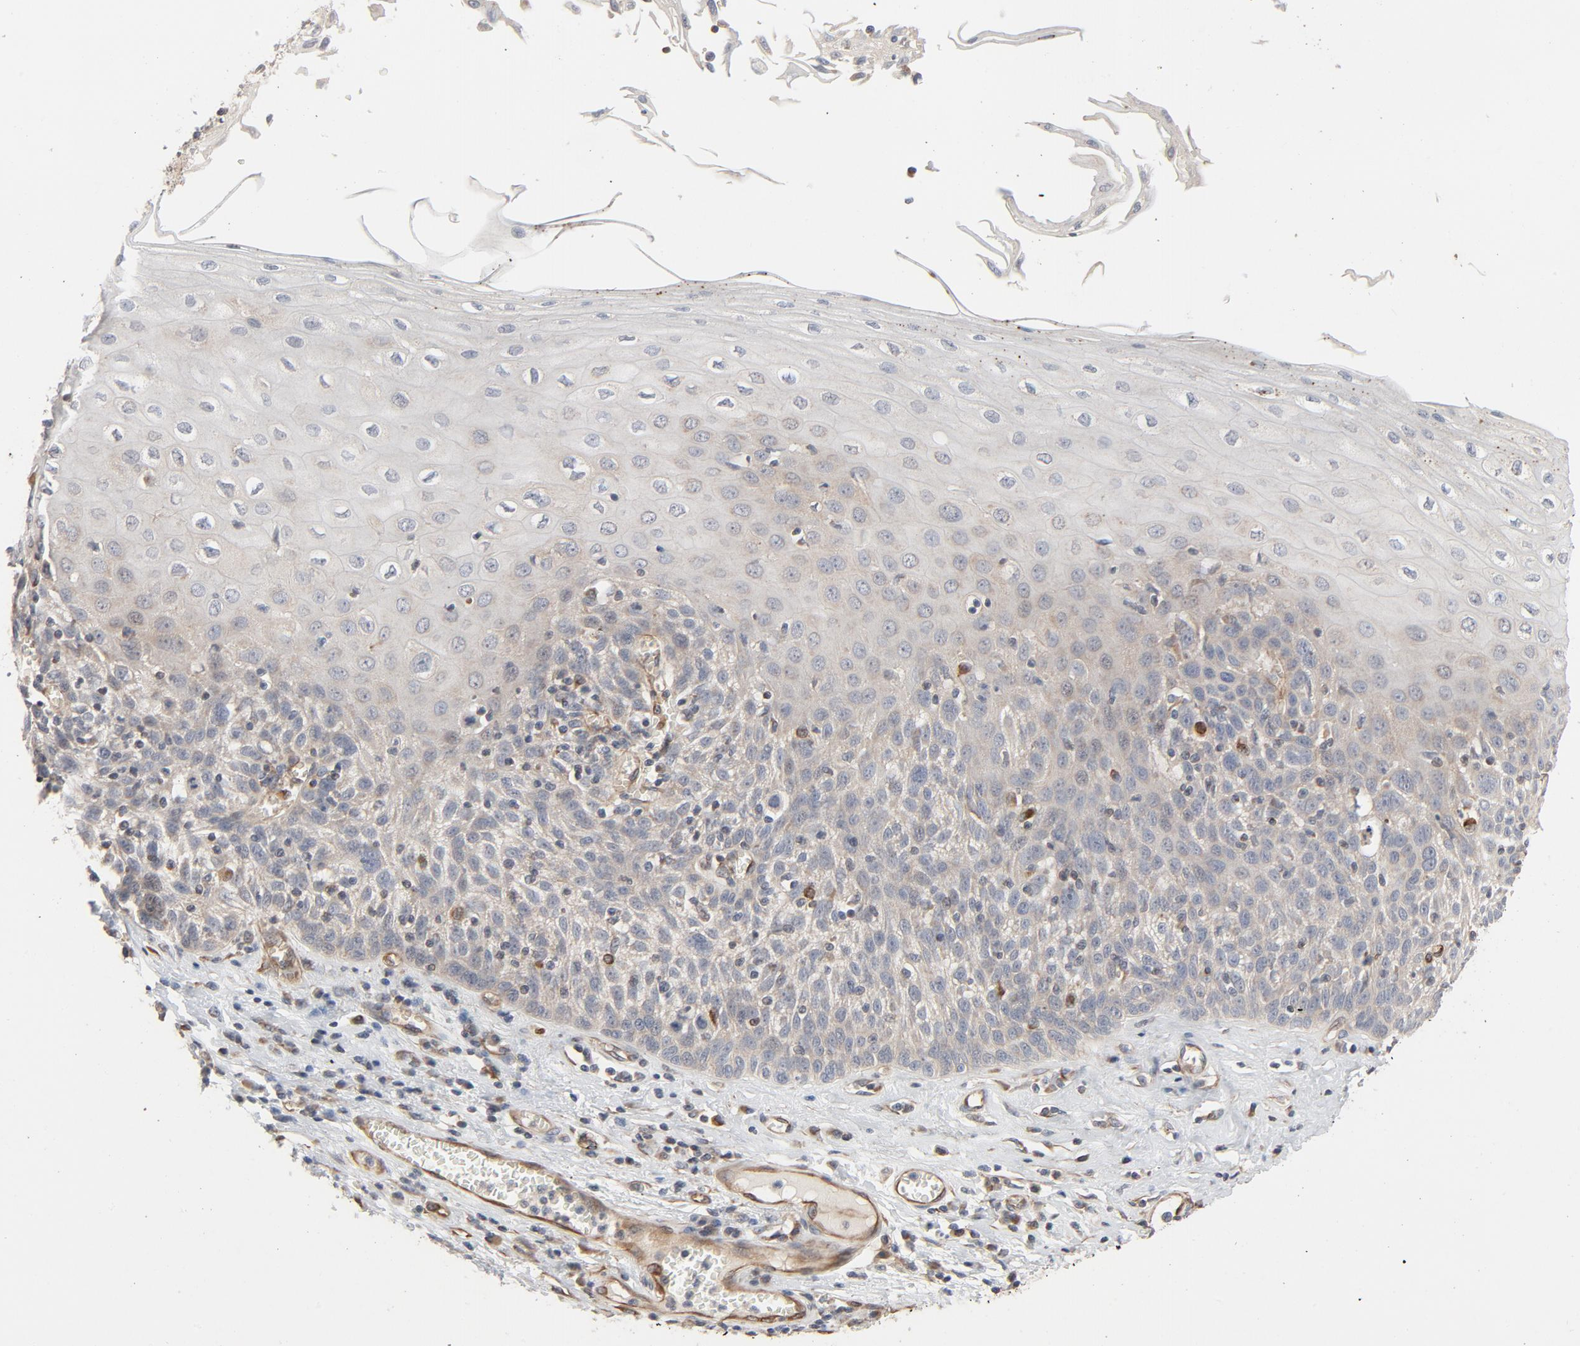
{"staining": {"intensity": "moderate", "quantity": "<25%", "location": "cytoplasmic/membranous"}, "tissue": "esophagus", "cell_type": "Squamous epithelial cells", "image_type": "normal", "snomed": [{"axis": "morphology", "description": "Normal tissue, NOS"}, {"axis": "morphology", "description": "Squamous cell carcinoma, NOS"}, {"axis": "topography", "description": "Esophagus"}], "caption": "A low amount of moderate cytoplasmic/membranous staining is present in approximately <25% of squamous epithelial cells in unremarkable esophagus. The staining was performed using DAB (3,3'-diaminobenzidine), with brown indicating positive protein expression. Nuclei are stained blue with hematoxylin.", "gene": "TRIOBP", "patient": {"sex": "male", "age": 65}}